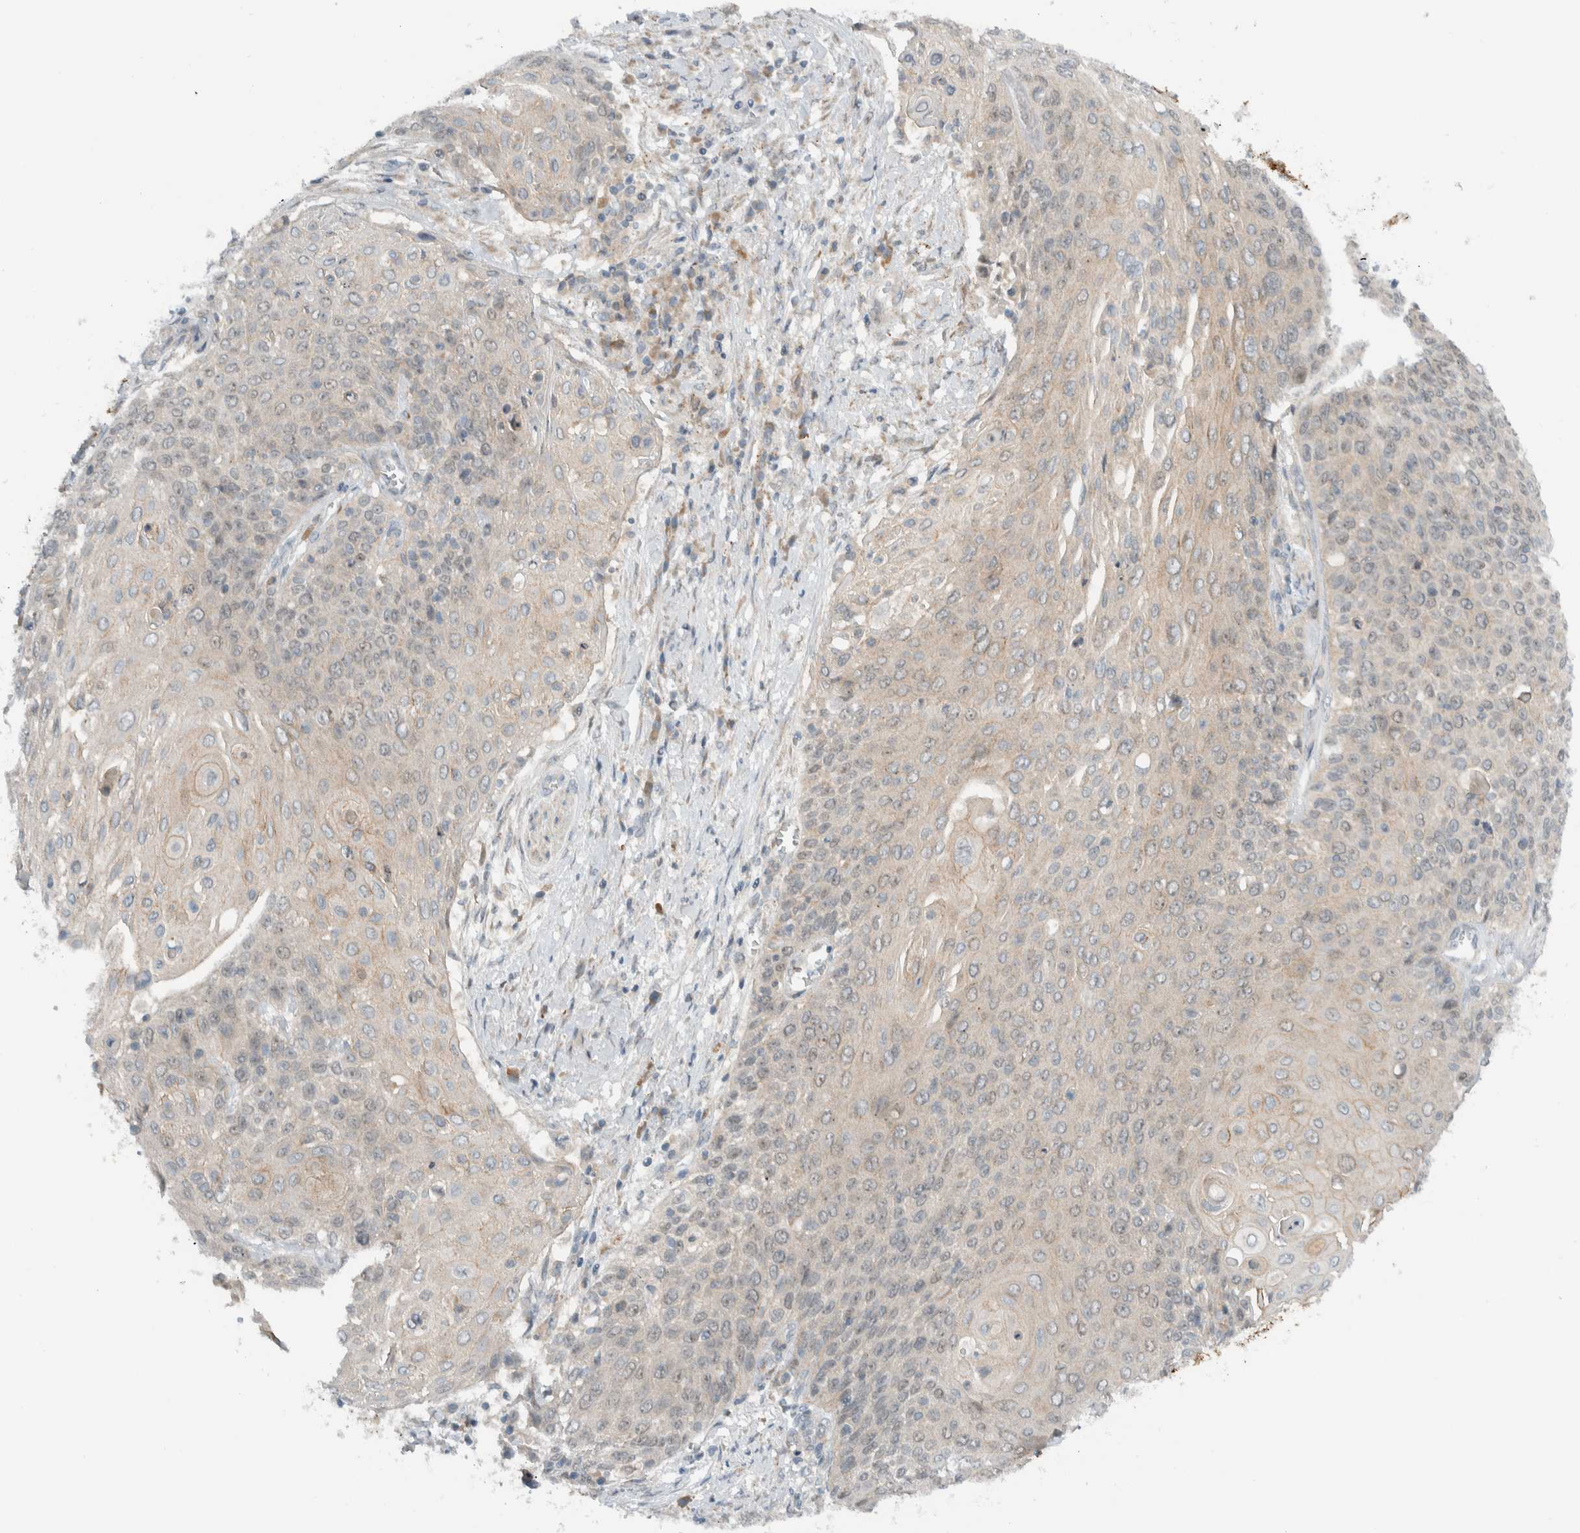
{"staining": {"intensity": "weak", "quantity": "<25%", "location": "cytoplasmic/membranous,nuclear"}, "tissue": "cervical cancer", "cell_type": "Tumor cells", "image_type": "cancer", "snomed": [{"axis": "morphology", "description": "Squamous cell carcinoma, NOS"}, {"axis": "topography", "description": "Cervix"}], "caption": "High power microscopy micrograph of an IHC image of squamous cell carcinoma (cervical), revealing no significant expression in tumor cells.", "gene": "MPRIP", "patient": {"sex": "female", "age": 39}}